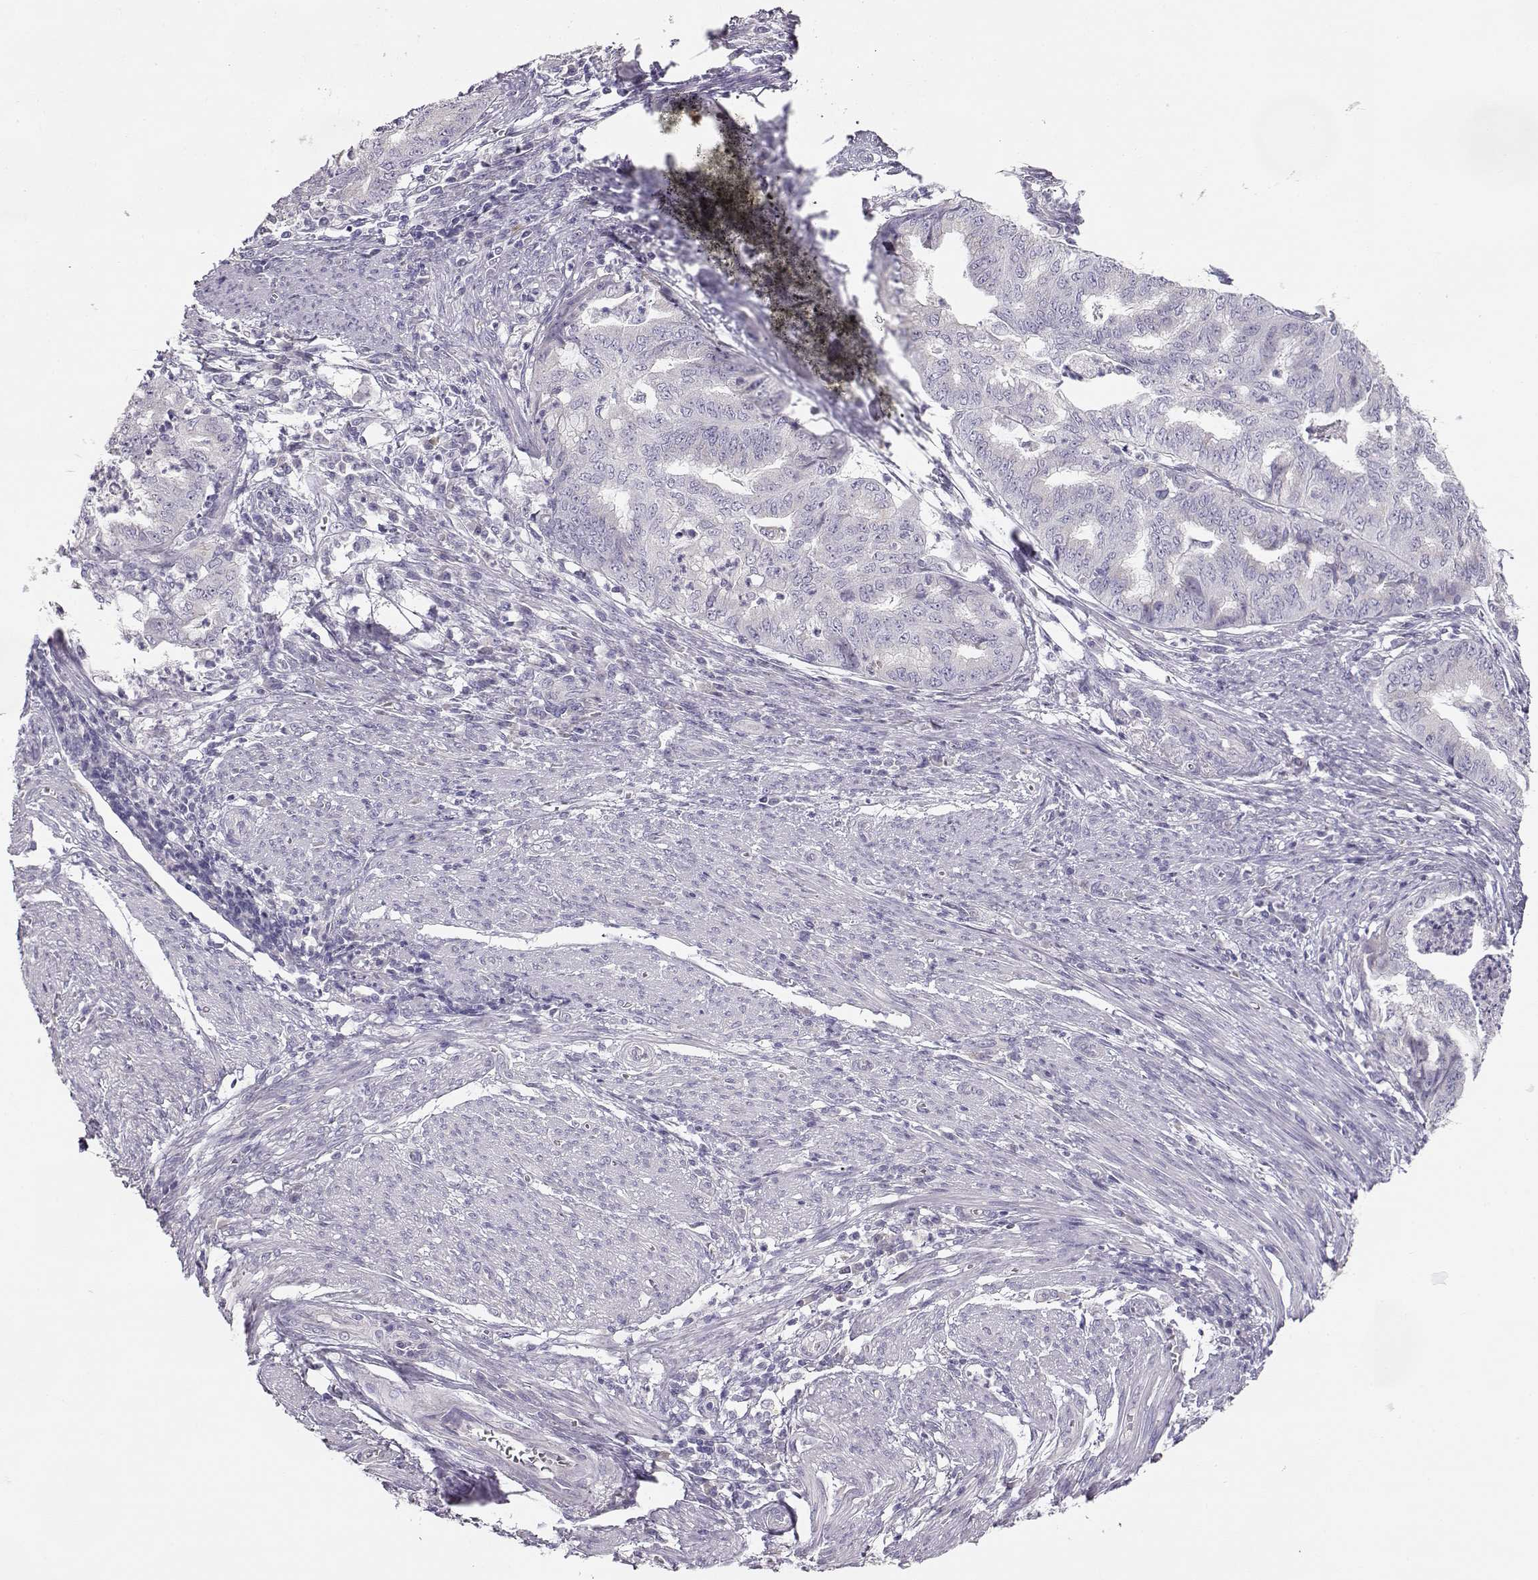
{"staining": {"intensity": "negative", "quantity": "none", "location": "none"}, "tissue": "endometrial cancer", "cell_type": "Tumor cells", "image_type": "cancer", "snomed": [{"axis": "morphology", "description": "Adenocarcinoma, NOS"}, {"axis": "topography", "description": "Endometrium"}], "caption": "Immunohistochemistry (IHC) of human endometrial cancer (adenocarcinoma) shows no expression in tumor cells.", "gene": "GLIPR1L2", "patient": {"sex": "female", "age": 79}}